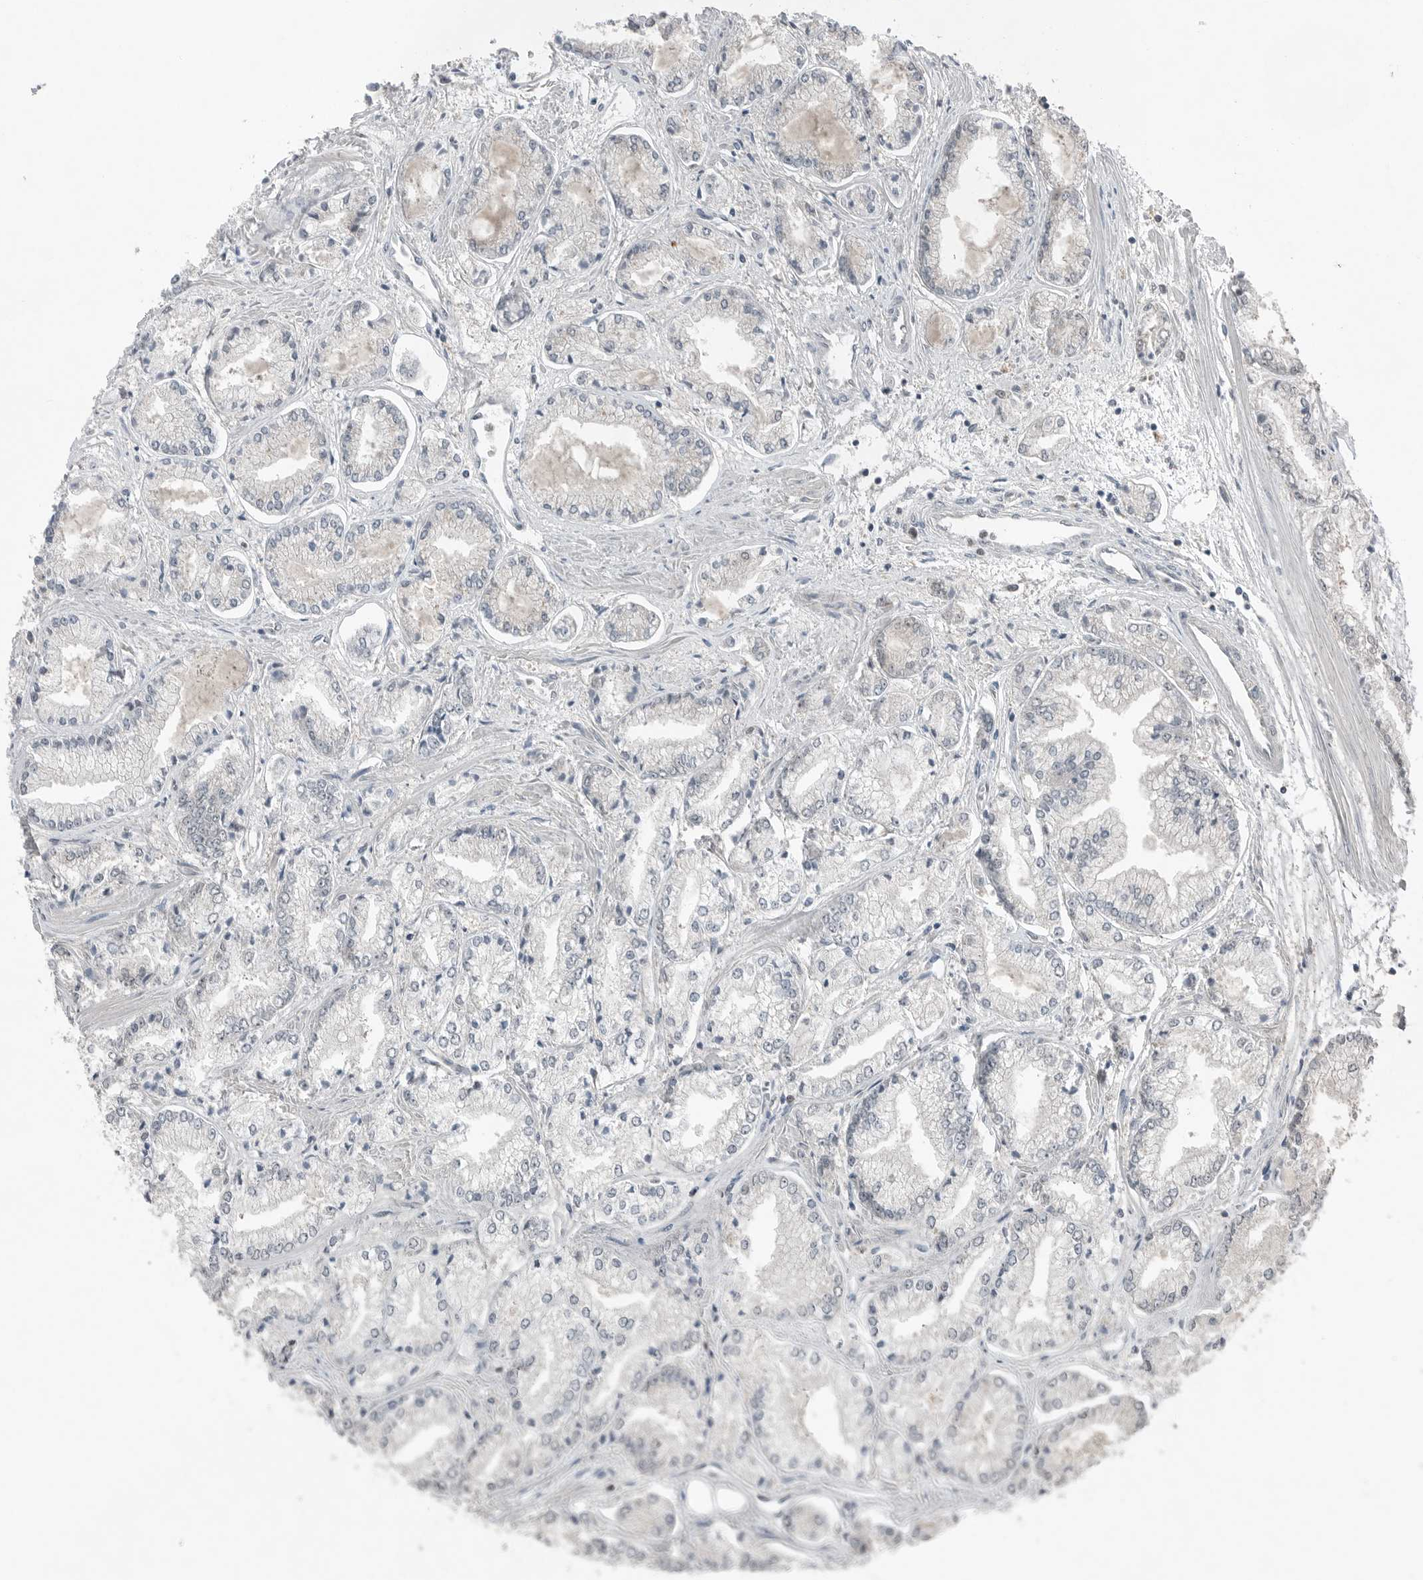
{"staining": {"intensity": "negative", "quantity": "none", "location": "none"}, "tissue": "prostate cancer", "cell_type": "Tumor cells", "image_type": "cancer", "snomed": [{"axis": "morphology", "description": "Adenocarcinoma, Low grade"}, {"axis": "topography", "description": "Prostate"}], "caption": "This is a histopathology image of immunohistochemistry staining of low-grade adenocarcinoma (prostate), which shows no positivity in tumor cells. Brightfield microscopy of immunohistochemistry (IHC) stained with DAB (3,3'-diaminobenzidine) (brown) and hematoxylin (blue), captured at high magnification.", "gene": "MFAP3L", "patient": {"sex": "male", "age": 52}}